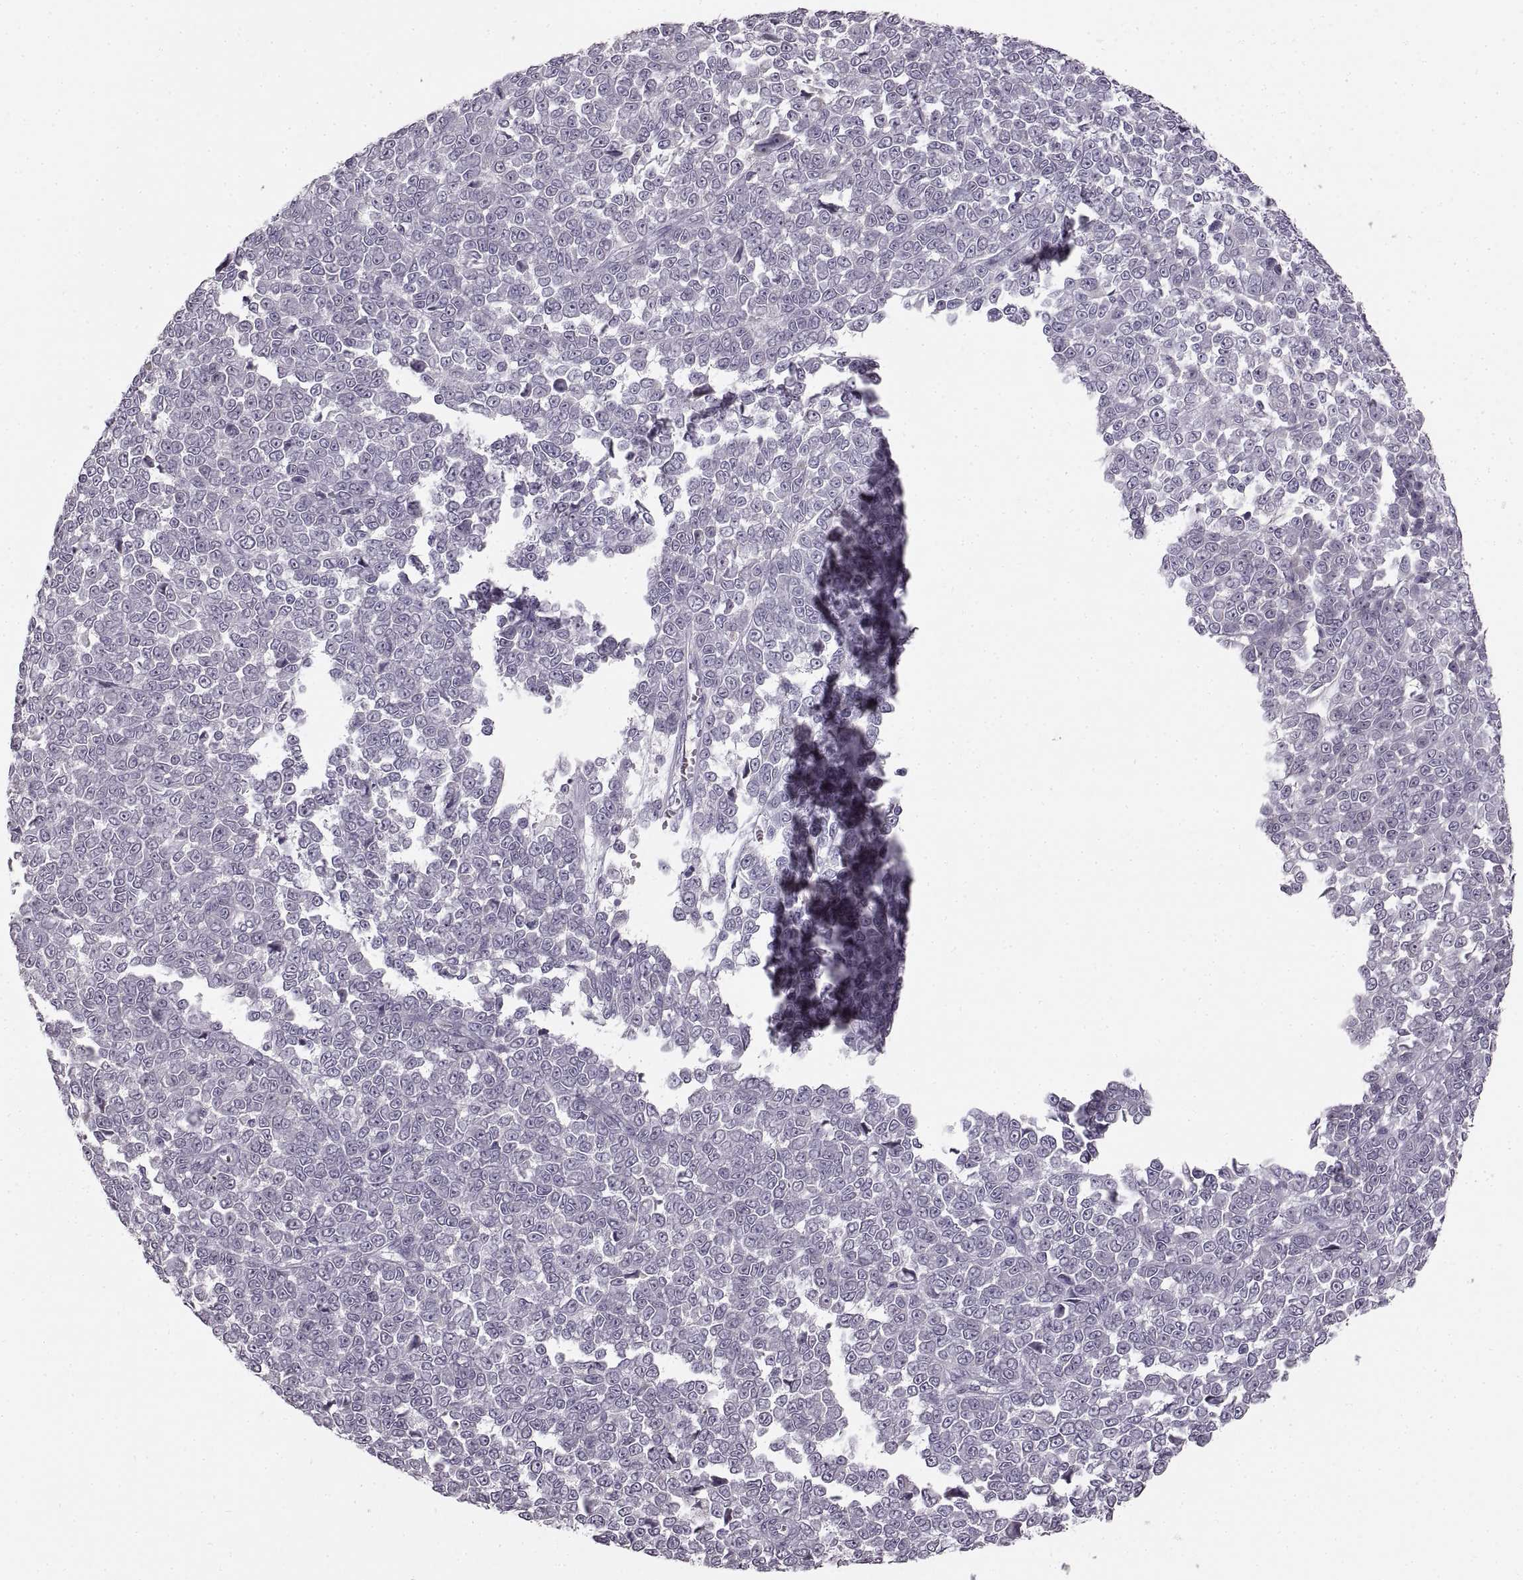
{"staining": {"intensity": "negative", "quantity": "none", "location": "none"}, "tissue": "melanoma", "cell_type": "Tumor cells", "image_type": "cancer", "snomed": [{"axis": "morphology", "description": "Malignant melanoma, NOS"}, {"axis": "topography", "description": "Skin"}], "caption": "DAB (3,3'-diaminobenzidine) immunohistochemical staining of malignant melanoma reveals no significant staining in tumor cells.", "gene": "CNTN1", "patient": {"sex": "female", "age": 95}}